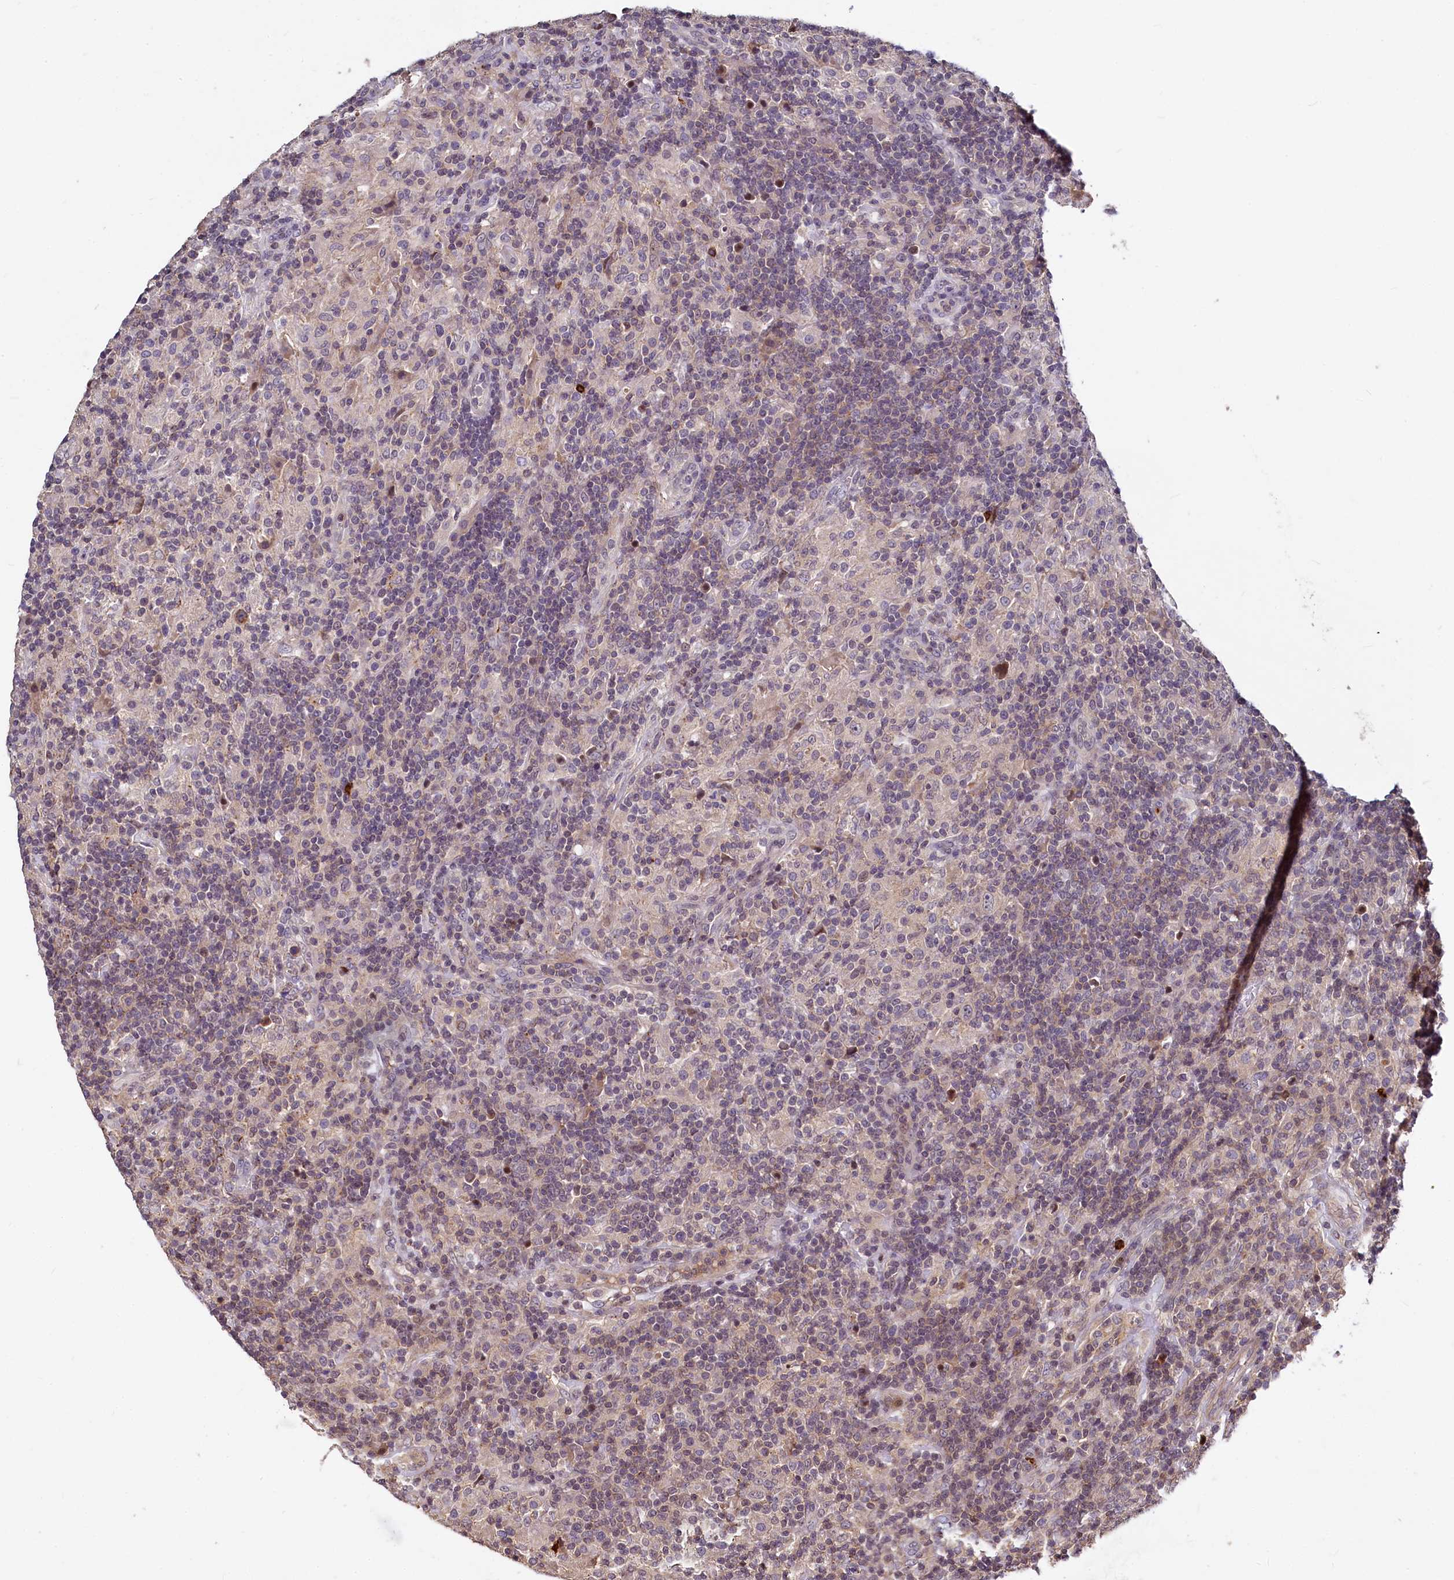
{"staining": {"intensity": "moderate", "quantity": "<25%", "location": "cytoplasmic/membranous"}, "tissue": "lymphoma", "cell_type": "Tumor cells", "image_type": "cancer", "snomed": [{"axis": "morphology", "description": "Hodgkin's disease, NOS"}, {"axis": "topography", "description": "Lymph node"}], "caption": "Lymphoma was stained to show a protein in brown. There is low levels of moderate cytoplasmic/membranous expression in approximately <25% of tumor cells.", "gene": "ATG101", "patient": {"sex": "male", "age": 70}}